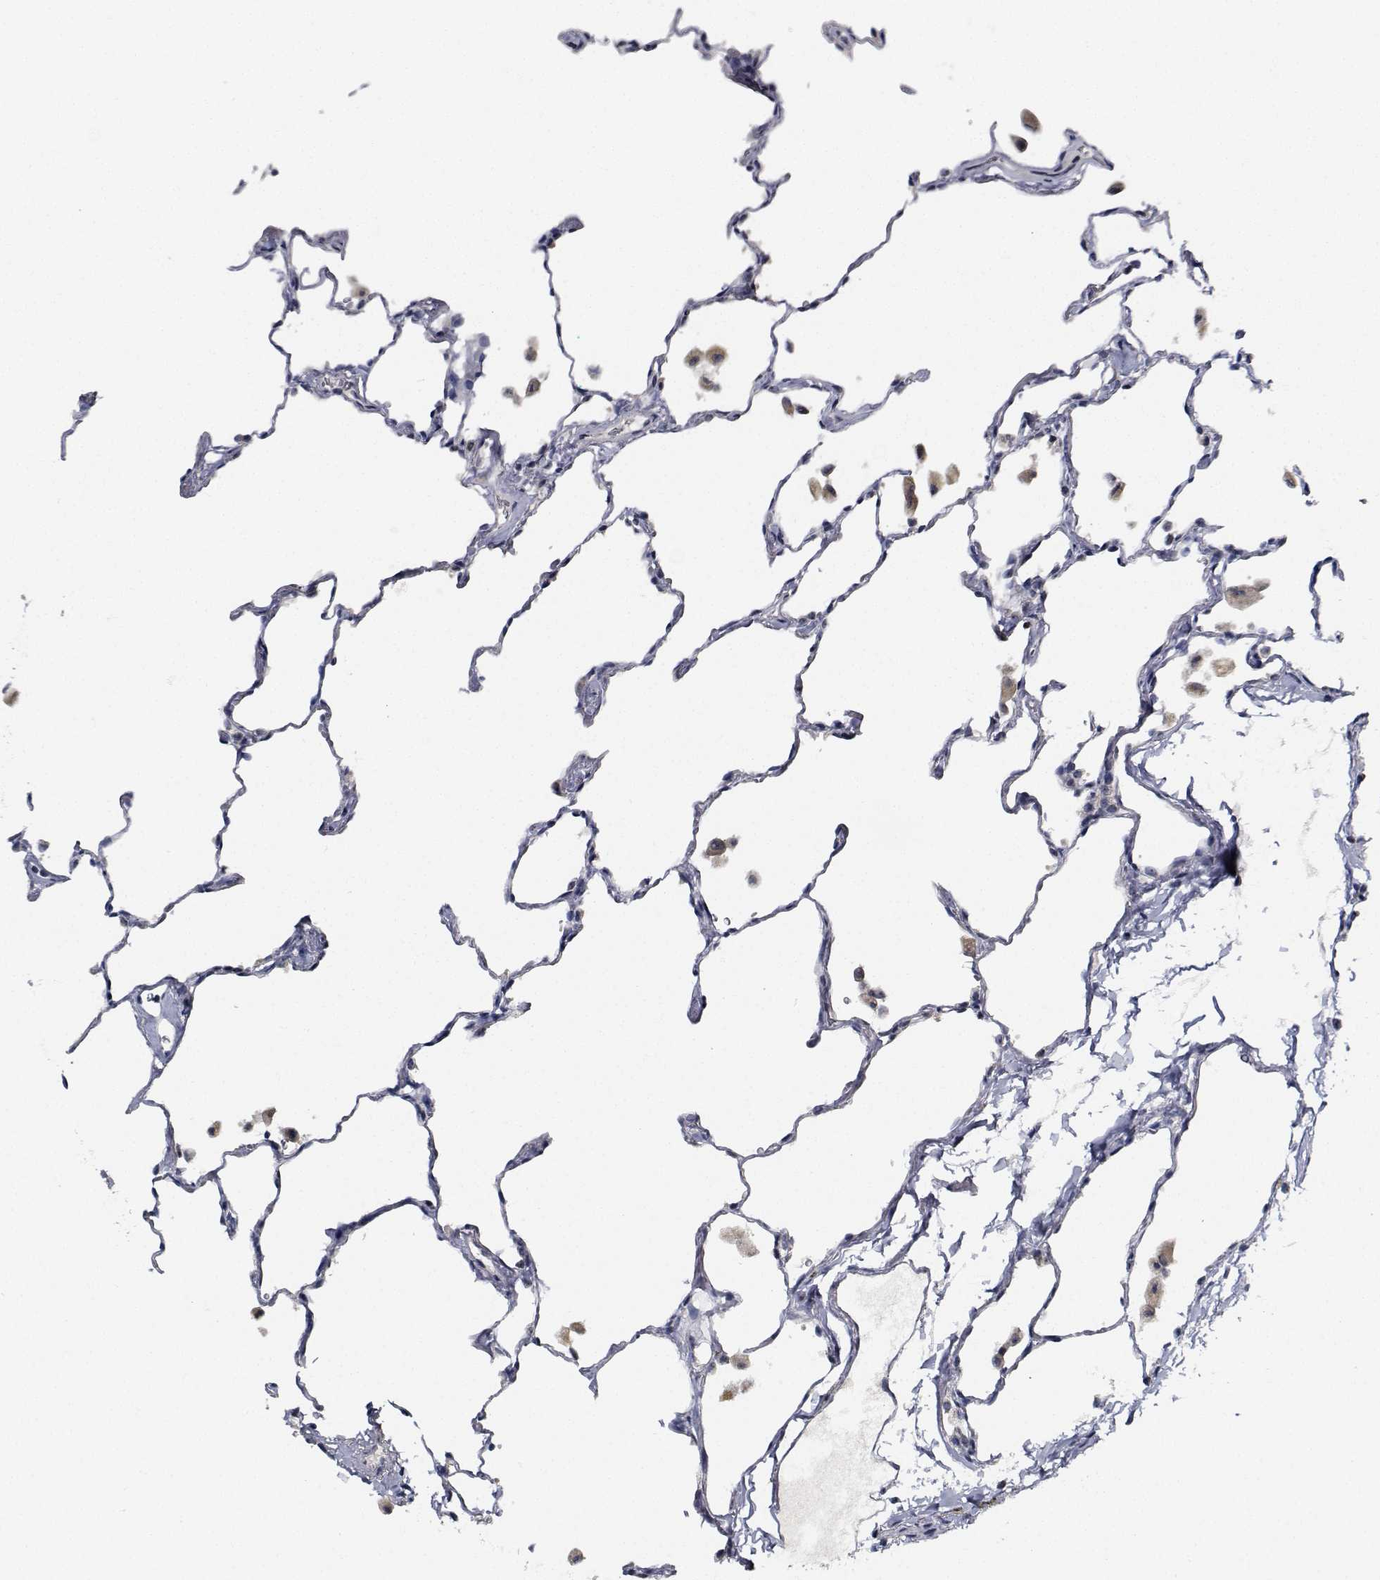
{"staining": {"intensity": "moderate", "quantity": "<25%", "location": "nuclear"}, "tissue": "lung", "cell_type": "Alveolar cells", "image_type": "normal", "snomed": [{"axis": "morphology", "description": "Normal tissue, NOS"}, {"axis": "topography", "description": "Lung"}], "caption": "Immunohistochemistry (IHC) image of unremarkable human lung stained for a protein (brown), which exhibits low levels of moderate nuclear staining in approximately <25% of alveolar cells.", "gene": "NVL", "patient": {"sex": "female", "age": 47}}